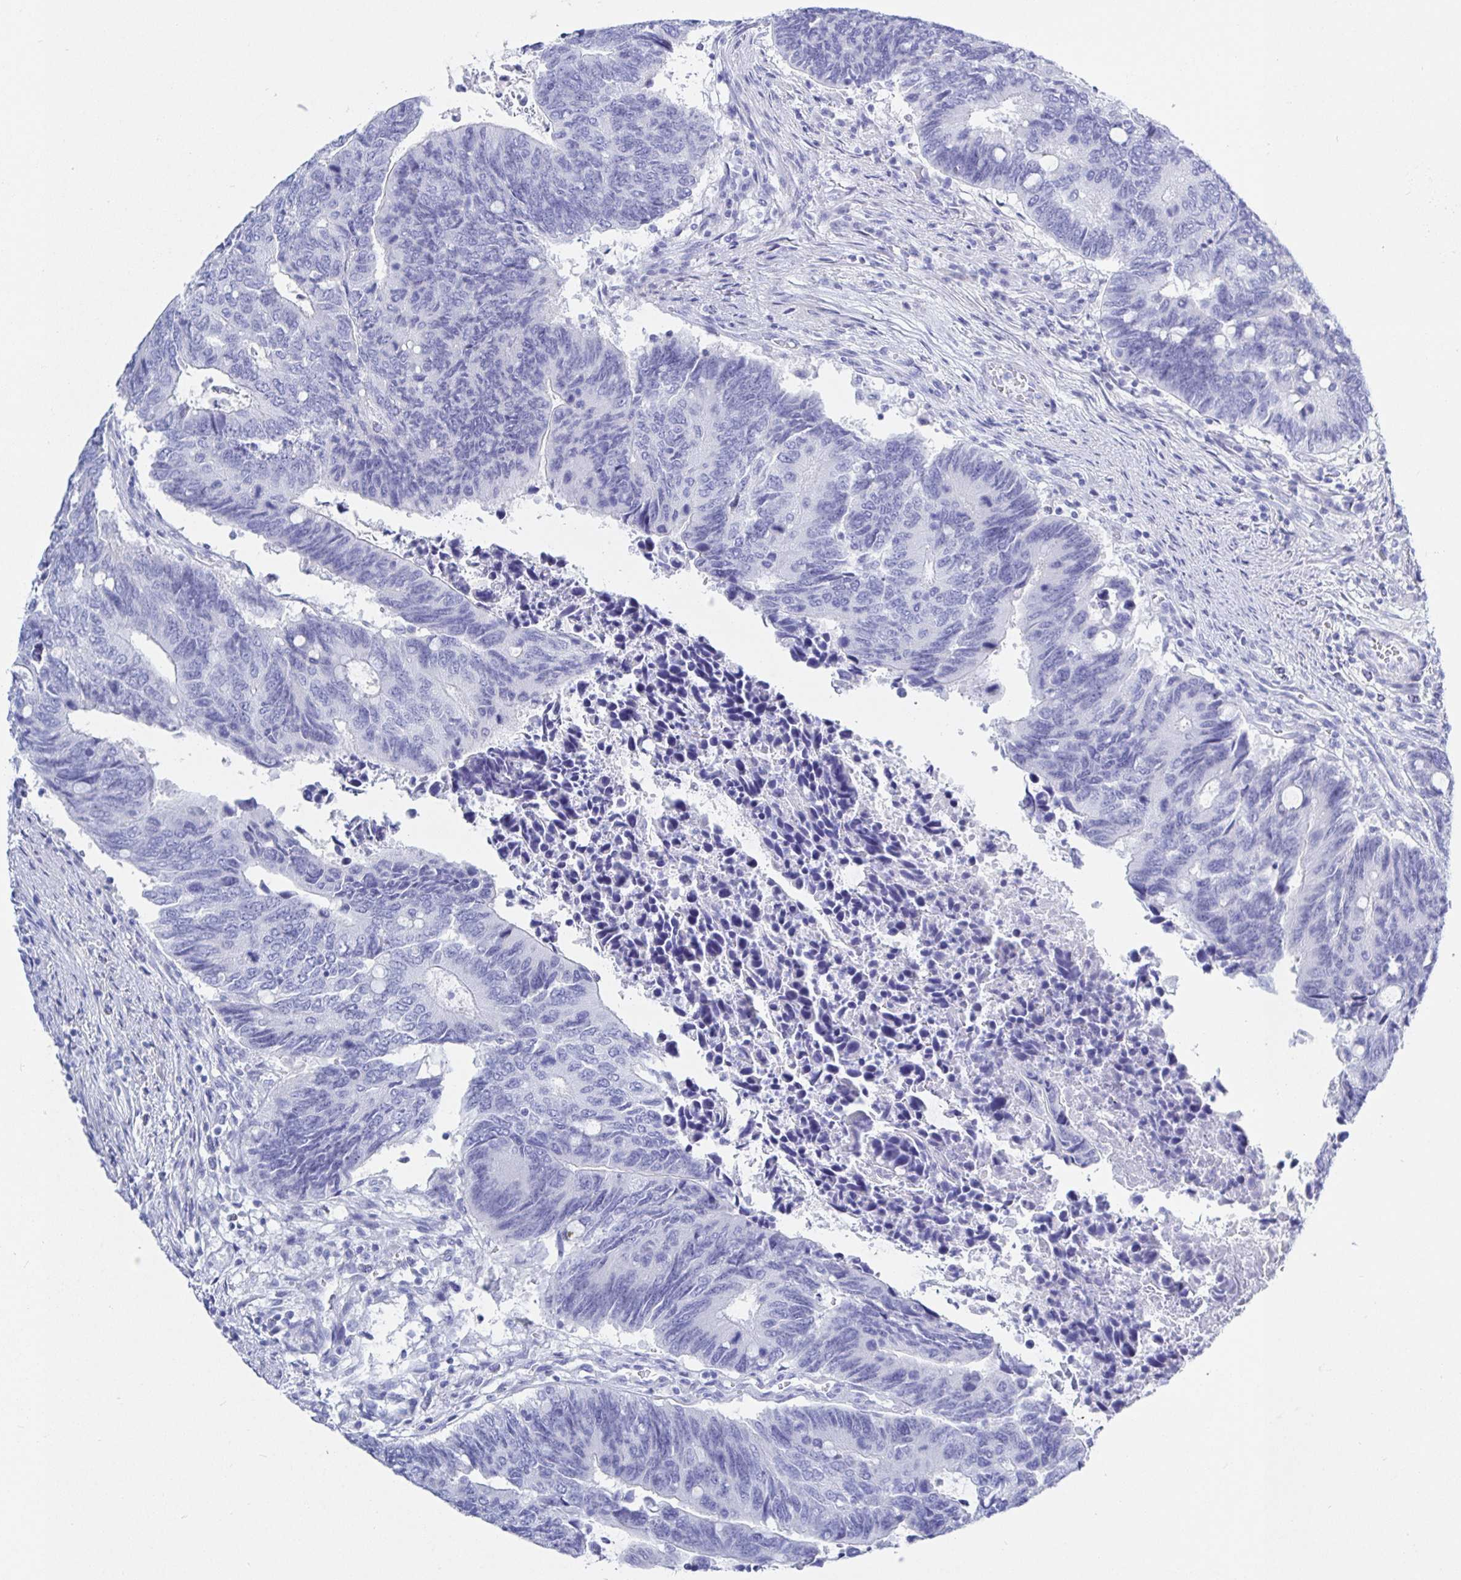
{"staining": {"intensity": "negative", "quantity": "none", "location": "none"}, "tissue": "colorectal cancer", "cell_type": "Tumor cells", "image_type": "cancer", "snomed": [{"axis": "morphology", "description": "Adenocarcinoma, NOS"}, {"axis": "topography", "description": "Colon"}], "caption": "Immunohistochemical staining of human adenocarcinoma (colorectal) reveals no significant expression in tumor cells.", "gene": "KCNH6", "patient": {"sex": "male", "age": 87}}